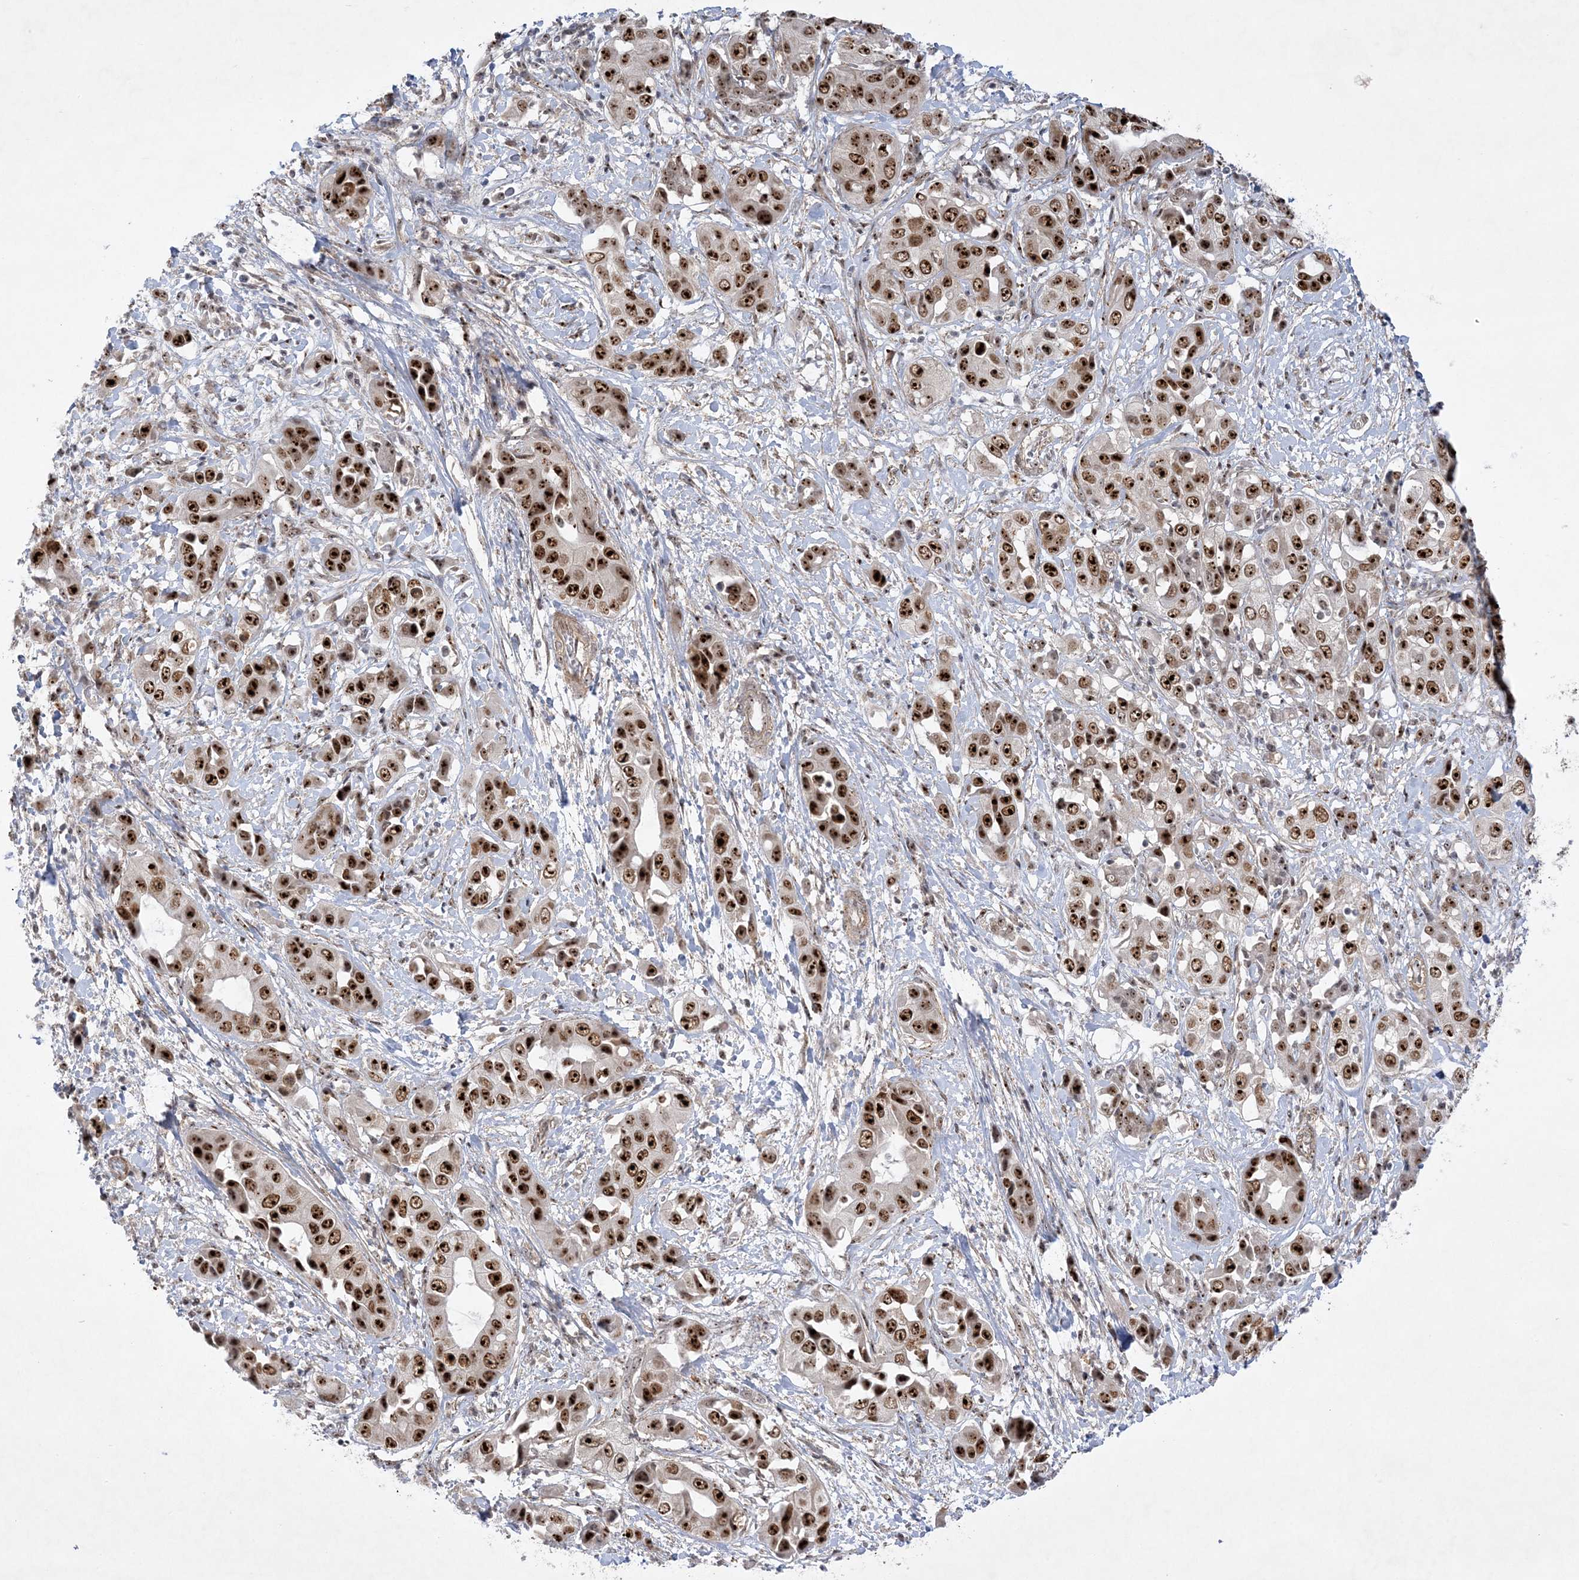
{"staining": {"intensity": "strong", "quantity": ">75%", "location": "nuclear"}, "tissue": "liver cancer", "cell_type": "Tumor cells", "image_type": "cancer", "snomed": [{"axis": "morphology", "description": "Cholangiocarcinoma"}, {"axis": "topography", "description": "Liver"}], "caption": "Immunohistochemical staining of human liver cancer reveals strong nuclear protein staining in approximately >75% of tumor cells. Nuclei are stained in blue.", "gene": "NPM3", "patient": {"sex": "female", "age": 52}}